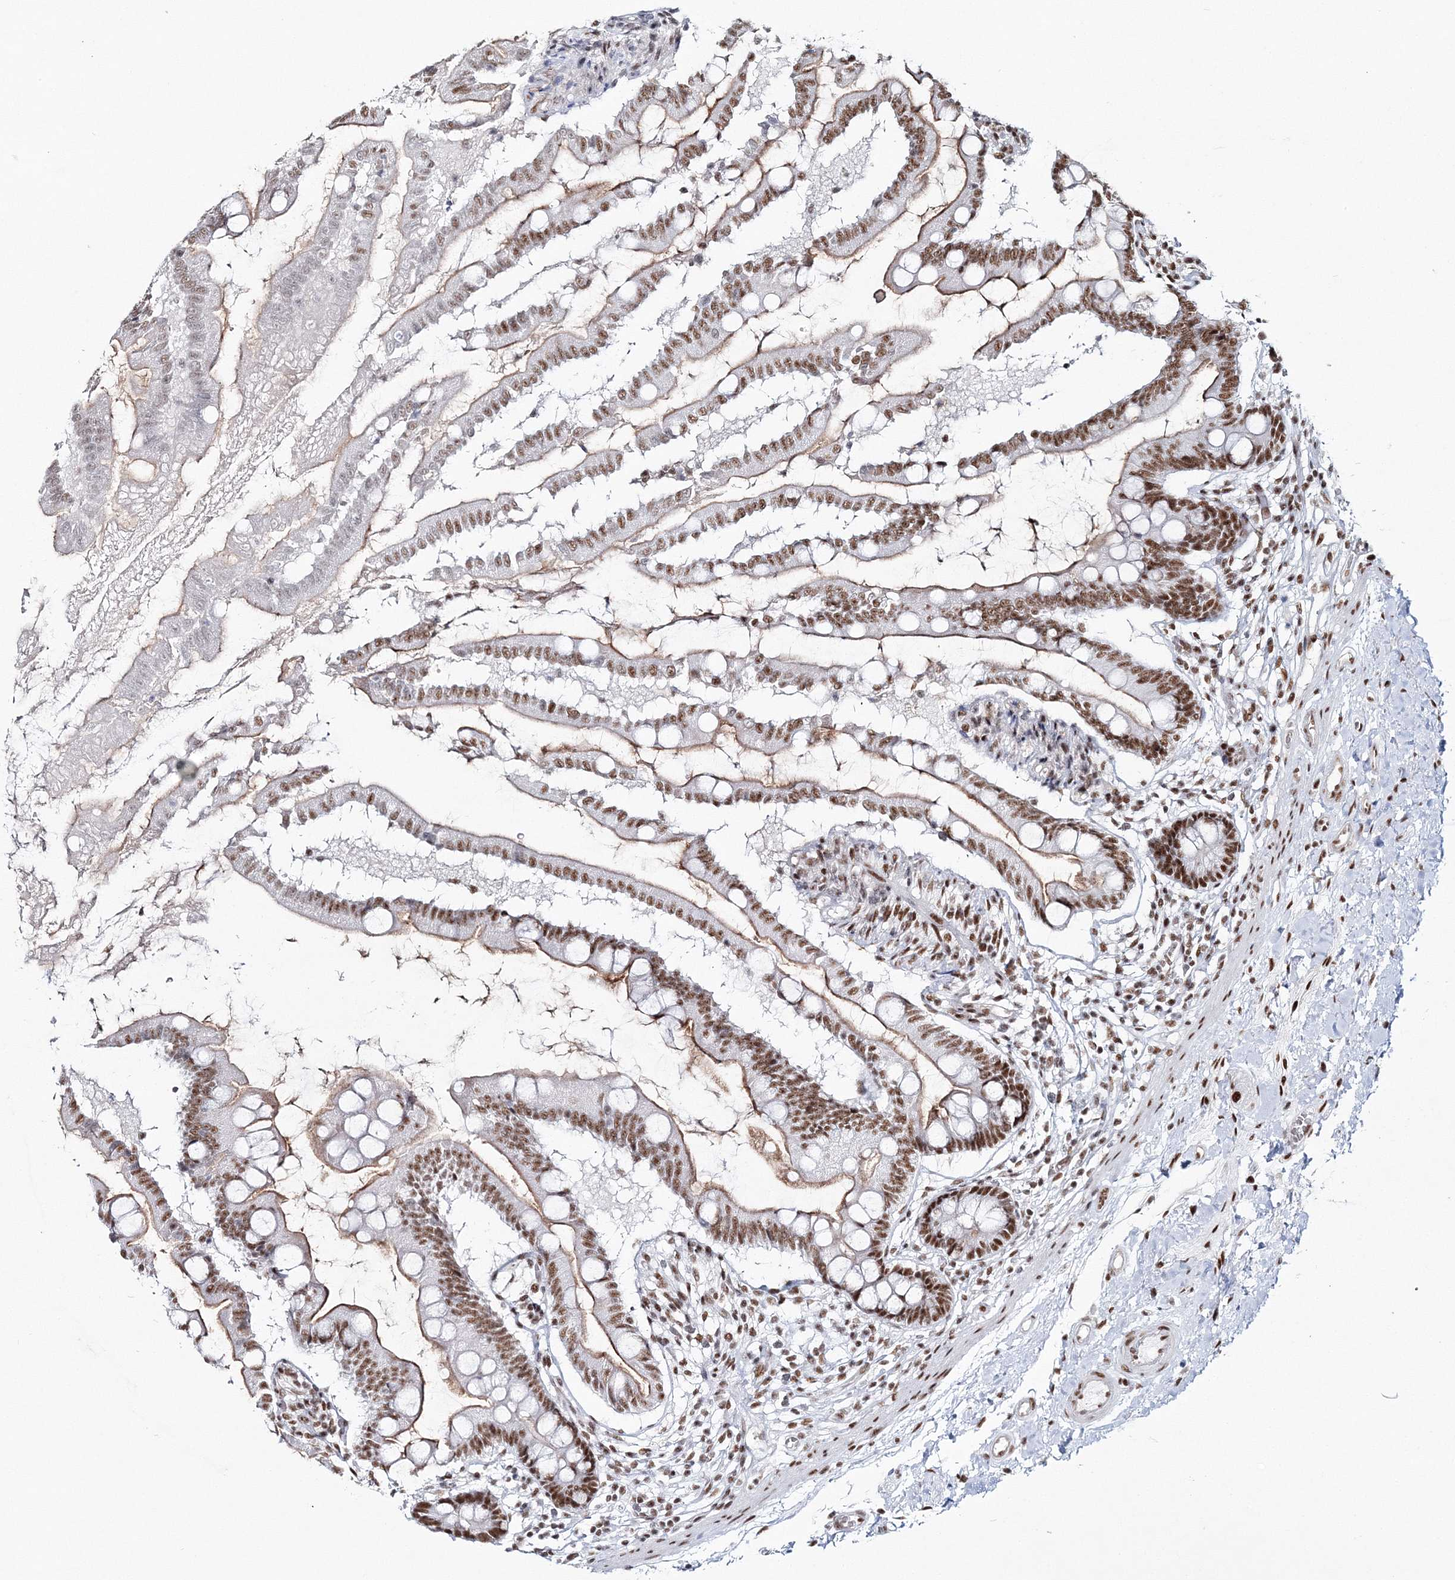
{"staining": {"intensity": "moderate", "quantity": ">75%", "location": "cytoplasmic/membranous,nuclear"}, "tissue": "small intestine", "cell_type": "Glandular cells", "image_type": "normal", "snomed": [{"axis": "morphology", "description": "Normal tissue, NOS"}, {"axis": "topography", "description": "Small intestine"}], "caption": "Moderate cytoplasmic/membranous,nuclear expression for a protein is seen in approximately >75% of glandular cells of normal small intestine using immunohistochemistry (IHC).", "gene": "ENSG00000290315", "patient": {"sex": "female", "age": 56}}